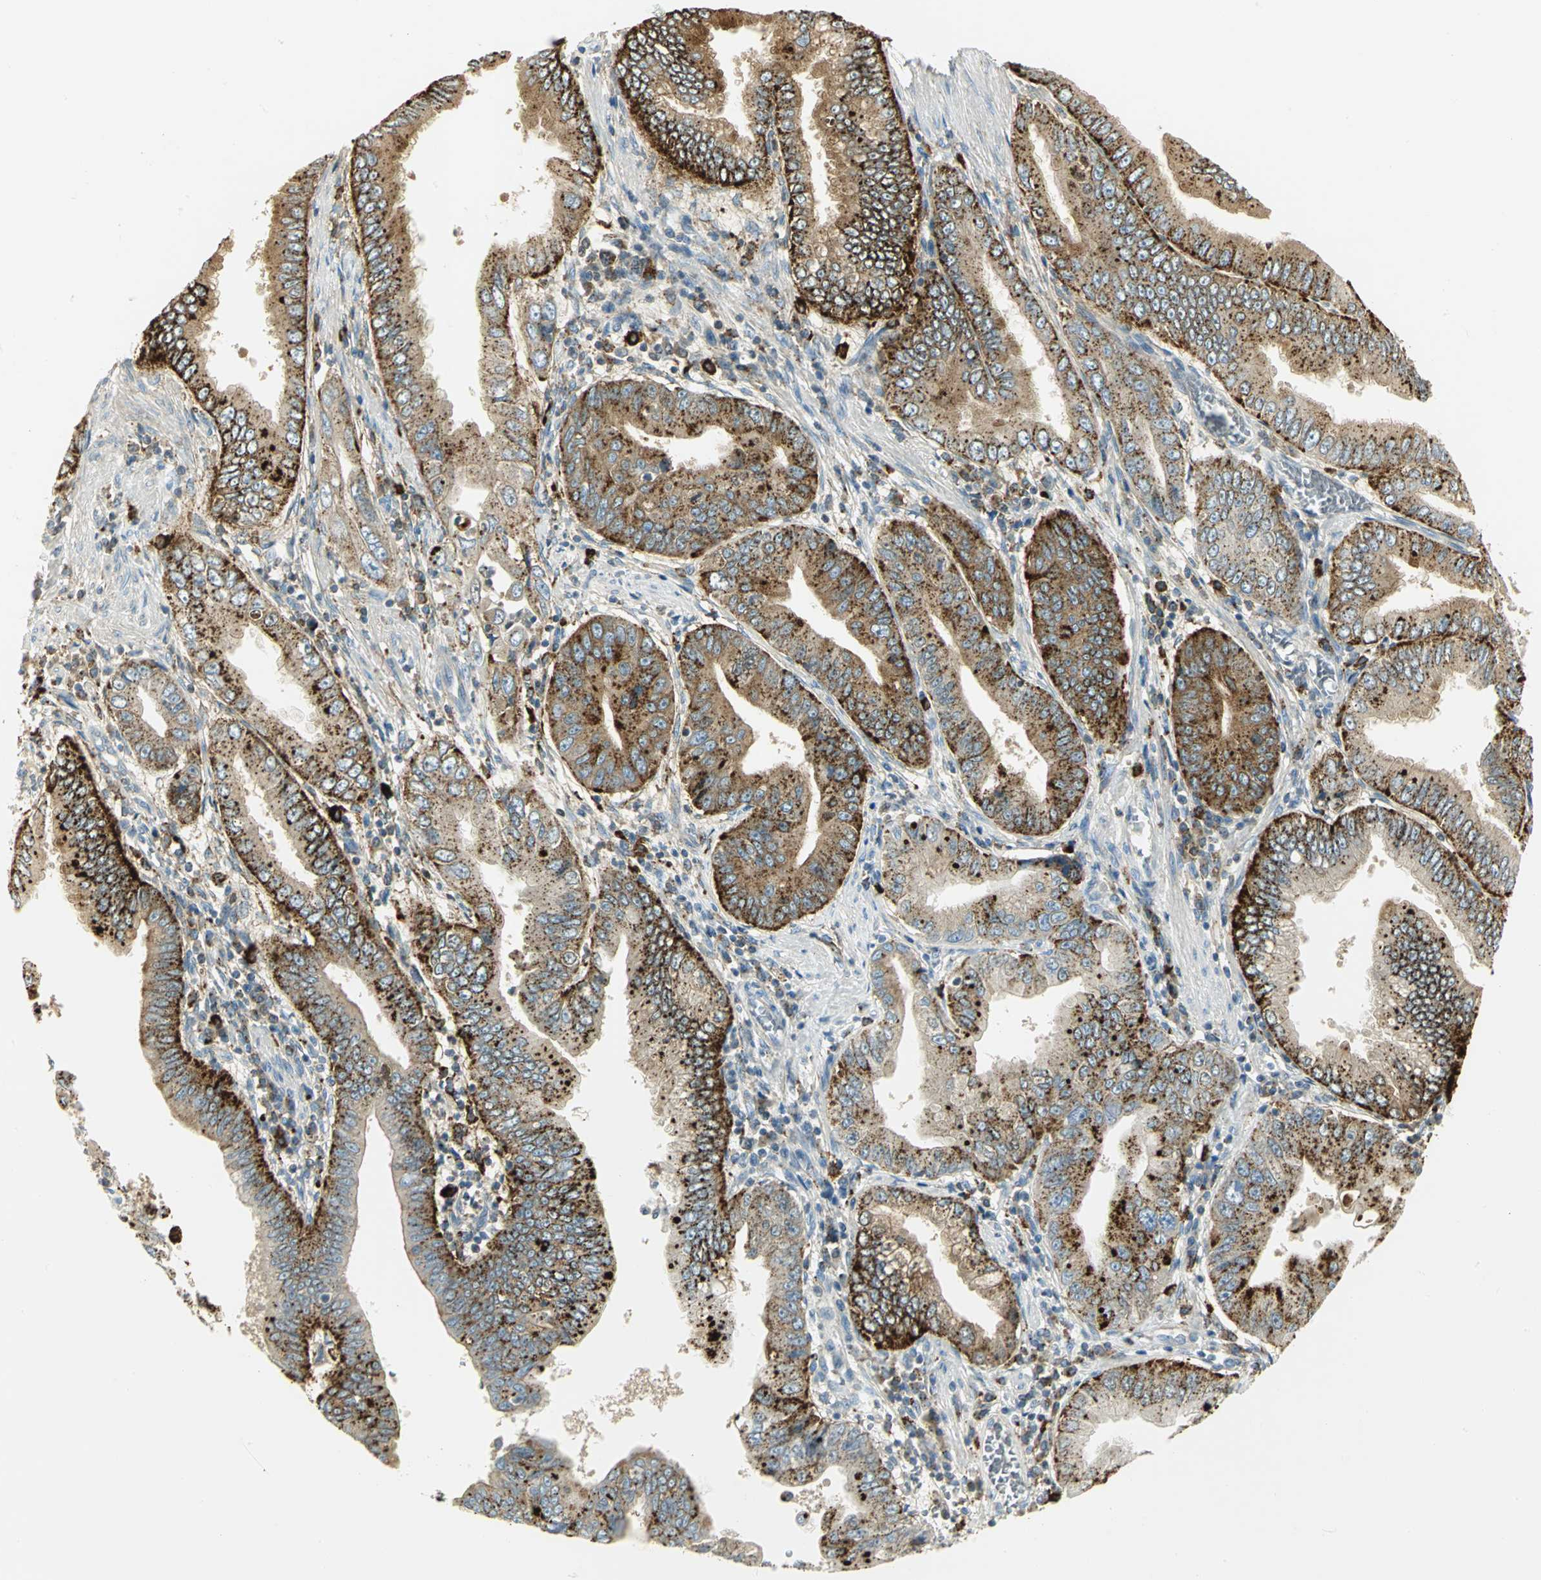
{"staining": {"intensity": "strong", "quantity": ">75%", "location": "cytoplasmic/membranous"}, "tissue": "pancreatic cancer", "cell_type": "Tumor cells", "image_type": "cancer", "snomed": [{"axis": "morphology", "description": "Normal tissue, NOS"}, {"axis": "topography", "description": "Lymph node"}], "caption": "The histopathology image displays immunohistochemical staining of pancreatic cancer. There is strong cytoplasmic/membranous positivity is seen in about >75% of tumor cells.", "gene": "ARSA", "patient": {"sex": "male", "age": 50}}